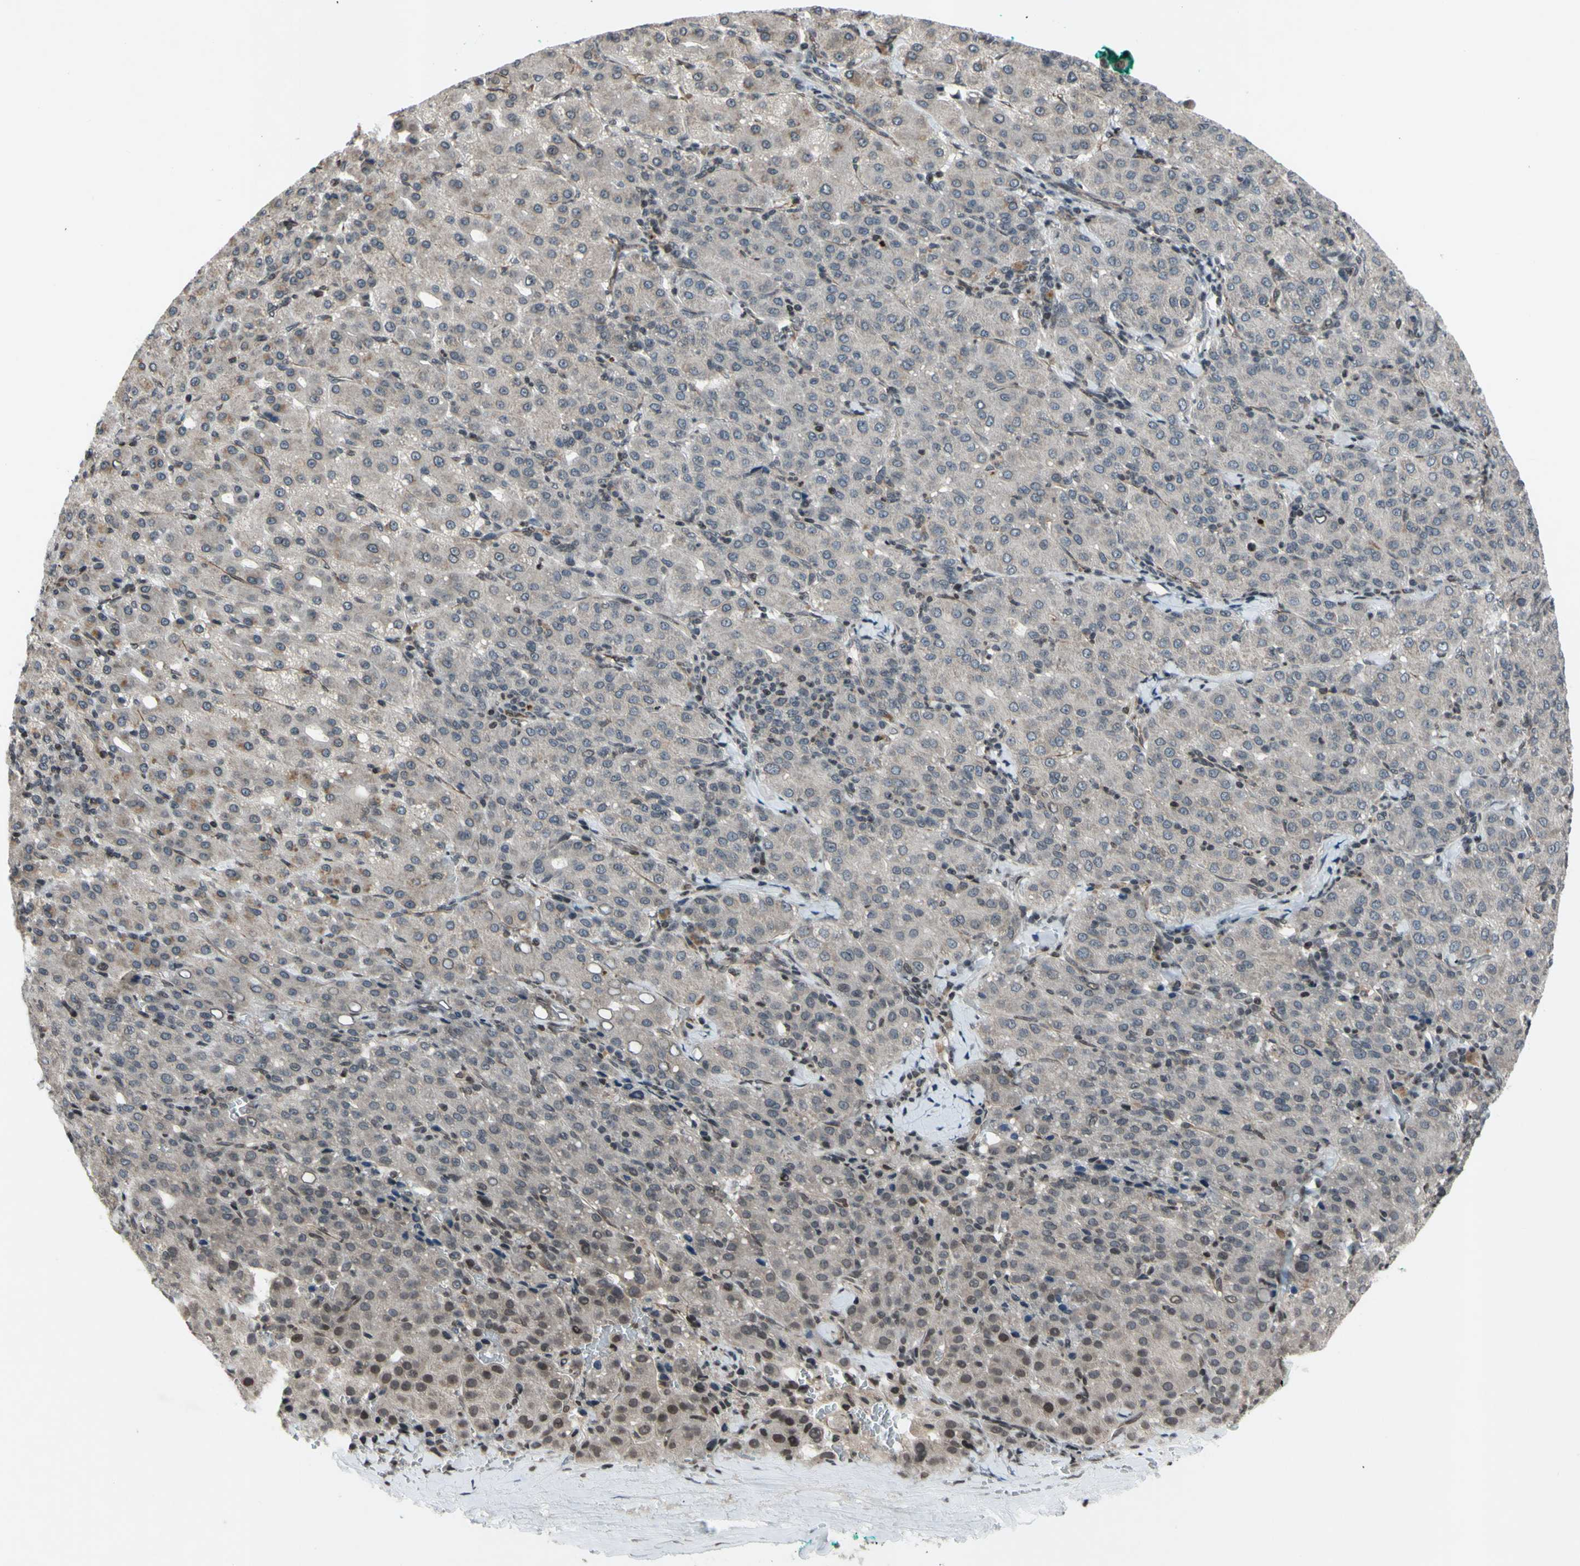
{"staining": {"intensity": "weak", "quantity": "<25%", "location": "cytoplasmic/membranous"}, "tissue": "liver cancer", "cell_type": "Tumor cells", "image_type": "cancer", "snomed": [{"axis": "morphology", "description": "Carcinoma, Hepatocellular, NOS"}, {"axis": "topography", "description": "Liver"}], "caption": "Human liver cancer (hepatocellular carcinoma) stained for a protein using IHC reveals no staining in tumor cells.", "gene": "XPO1", "patient": {"sex": "male", "age": 65}}